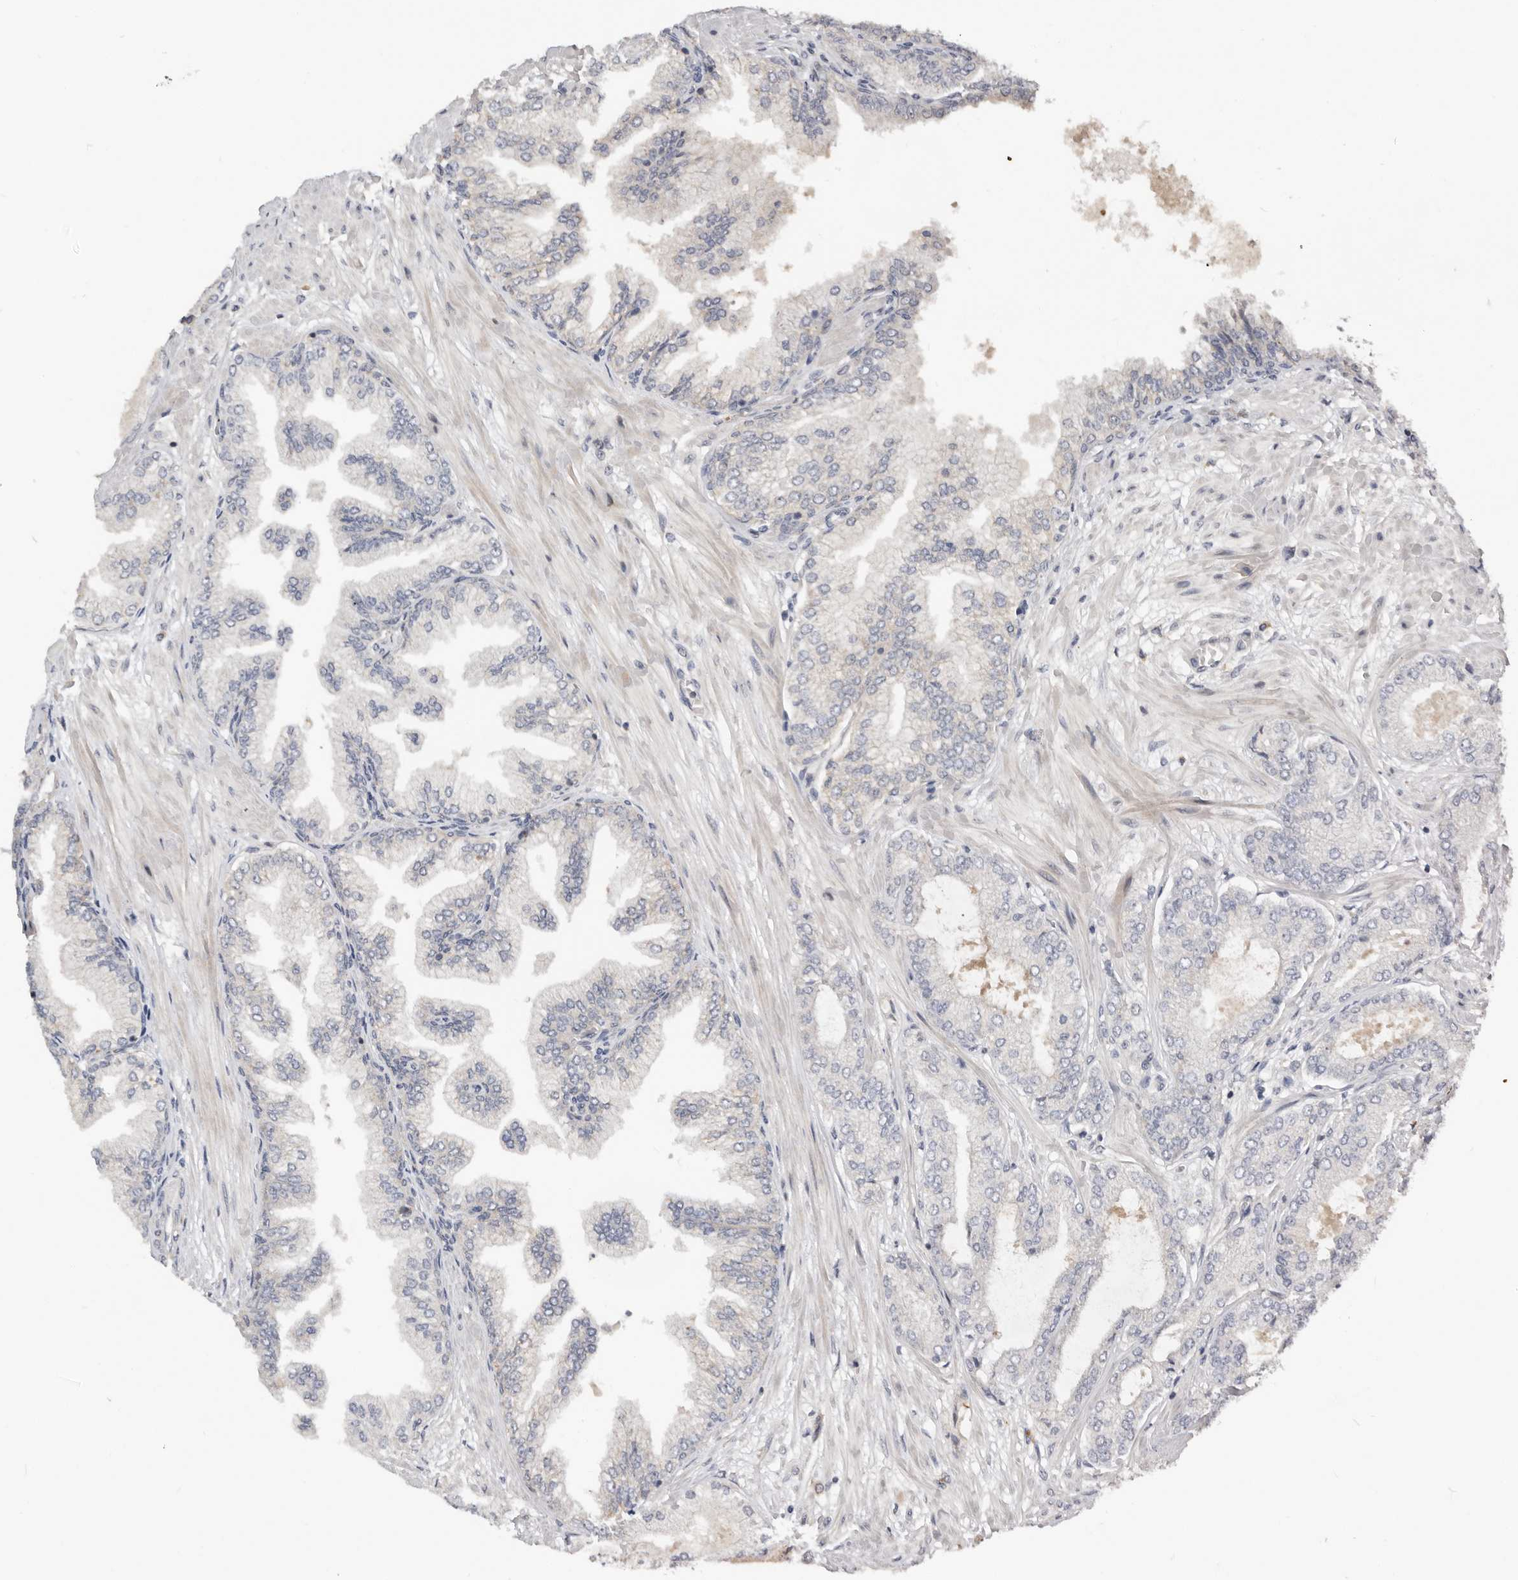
{"staining": {"intensity": "negative", "quantity": "none", "location": "none"}, "tissue": "prostate cancer", "cell_type": "Tumor cells", "image_type": "cancer", "snomed": [{"axis": "morphology", "description": "Adenocarcinoma, Low grade"}, {"axis": "topography", "description": "Prostate"}], "caption": "The immunohistochemistry (IHC) histopathology image has no significant expression in tumor cells of prostate cancer tissue.", "gene": "BRCA2", "patient": {"sex": "male", "age": 63}}